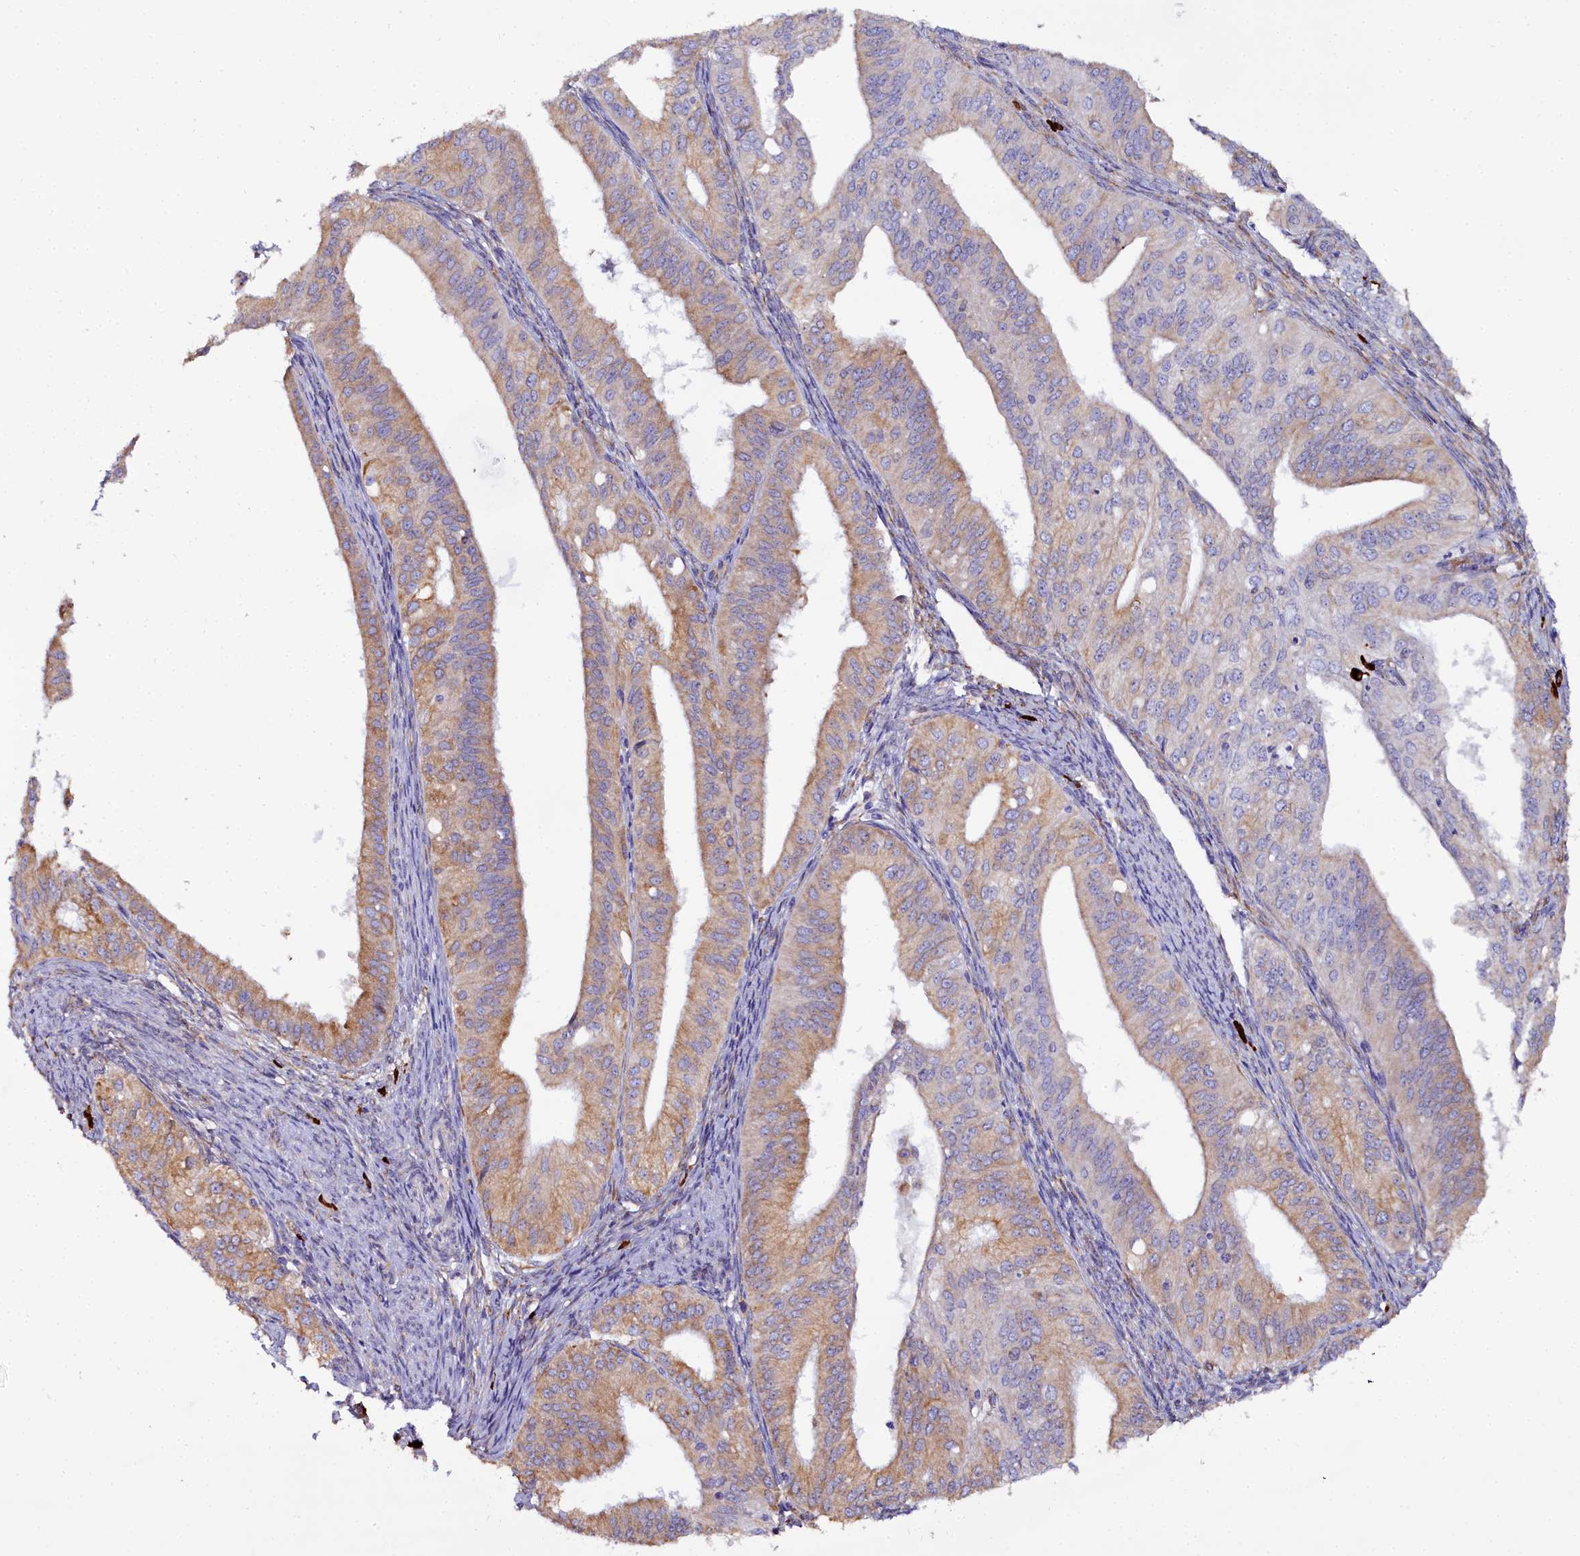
{"staining": {"intensity": "moderate", "quantity": "25%-75%", "location": "cytoplasmic/membranous"}, "tissue": "endometrial cancer", "cell_type": "Tumor cells", "image_type": "cancer", "snomed": [{"axis": "morphology", "description": "Adenocarcinoma, NOS"}, {"axis": "topography", "description": "Endometrium"}], "caption": "There is medium levels of moderate cytoplasmic/membranous staining in tumor cells of endometrial cancer, as demonstrated by immunohistochemical staining (brown color).", "gene": "TXNDC5", "patient": {"sex": "female", "age": 50}}